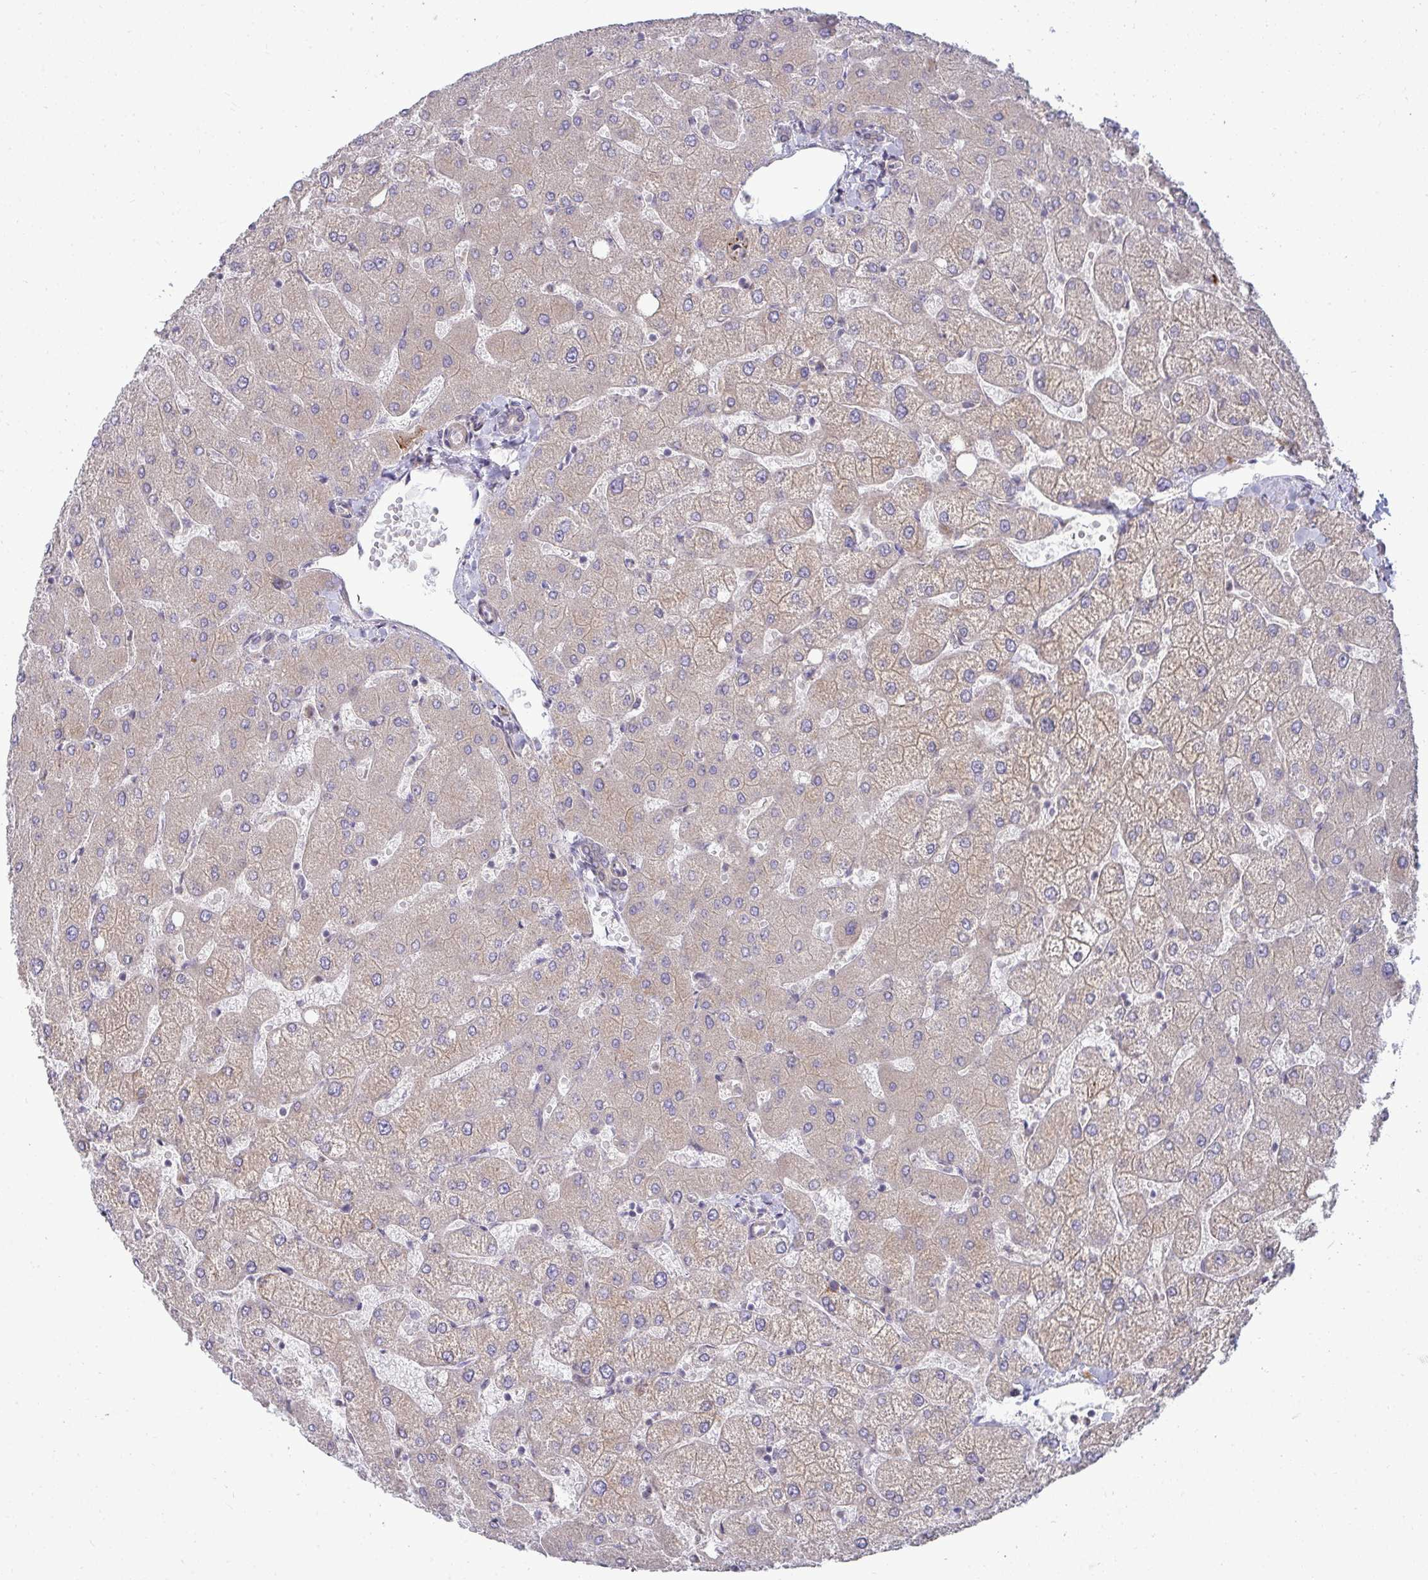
{"staining": {"intensity": "negative", "quantity": "none", "location": "none"}, "tissue": "liver", "cell_type": "Cholangiocytes", "image_type": "normal", "snomed": [{"axis": "morphology", "description": "Normal tissue, NOS"}, {"axis": "topography", "description": "Liver"}], "caption": "Immunohistochemistry (IHC) of normal liver displays no staining in cholangiocytes.", "gene": "SH2D1B", "patient": {"sex": "female", "age": 54}}